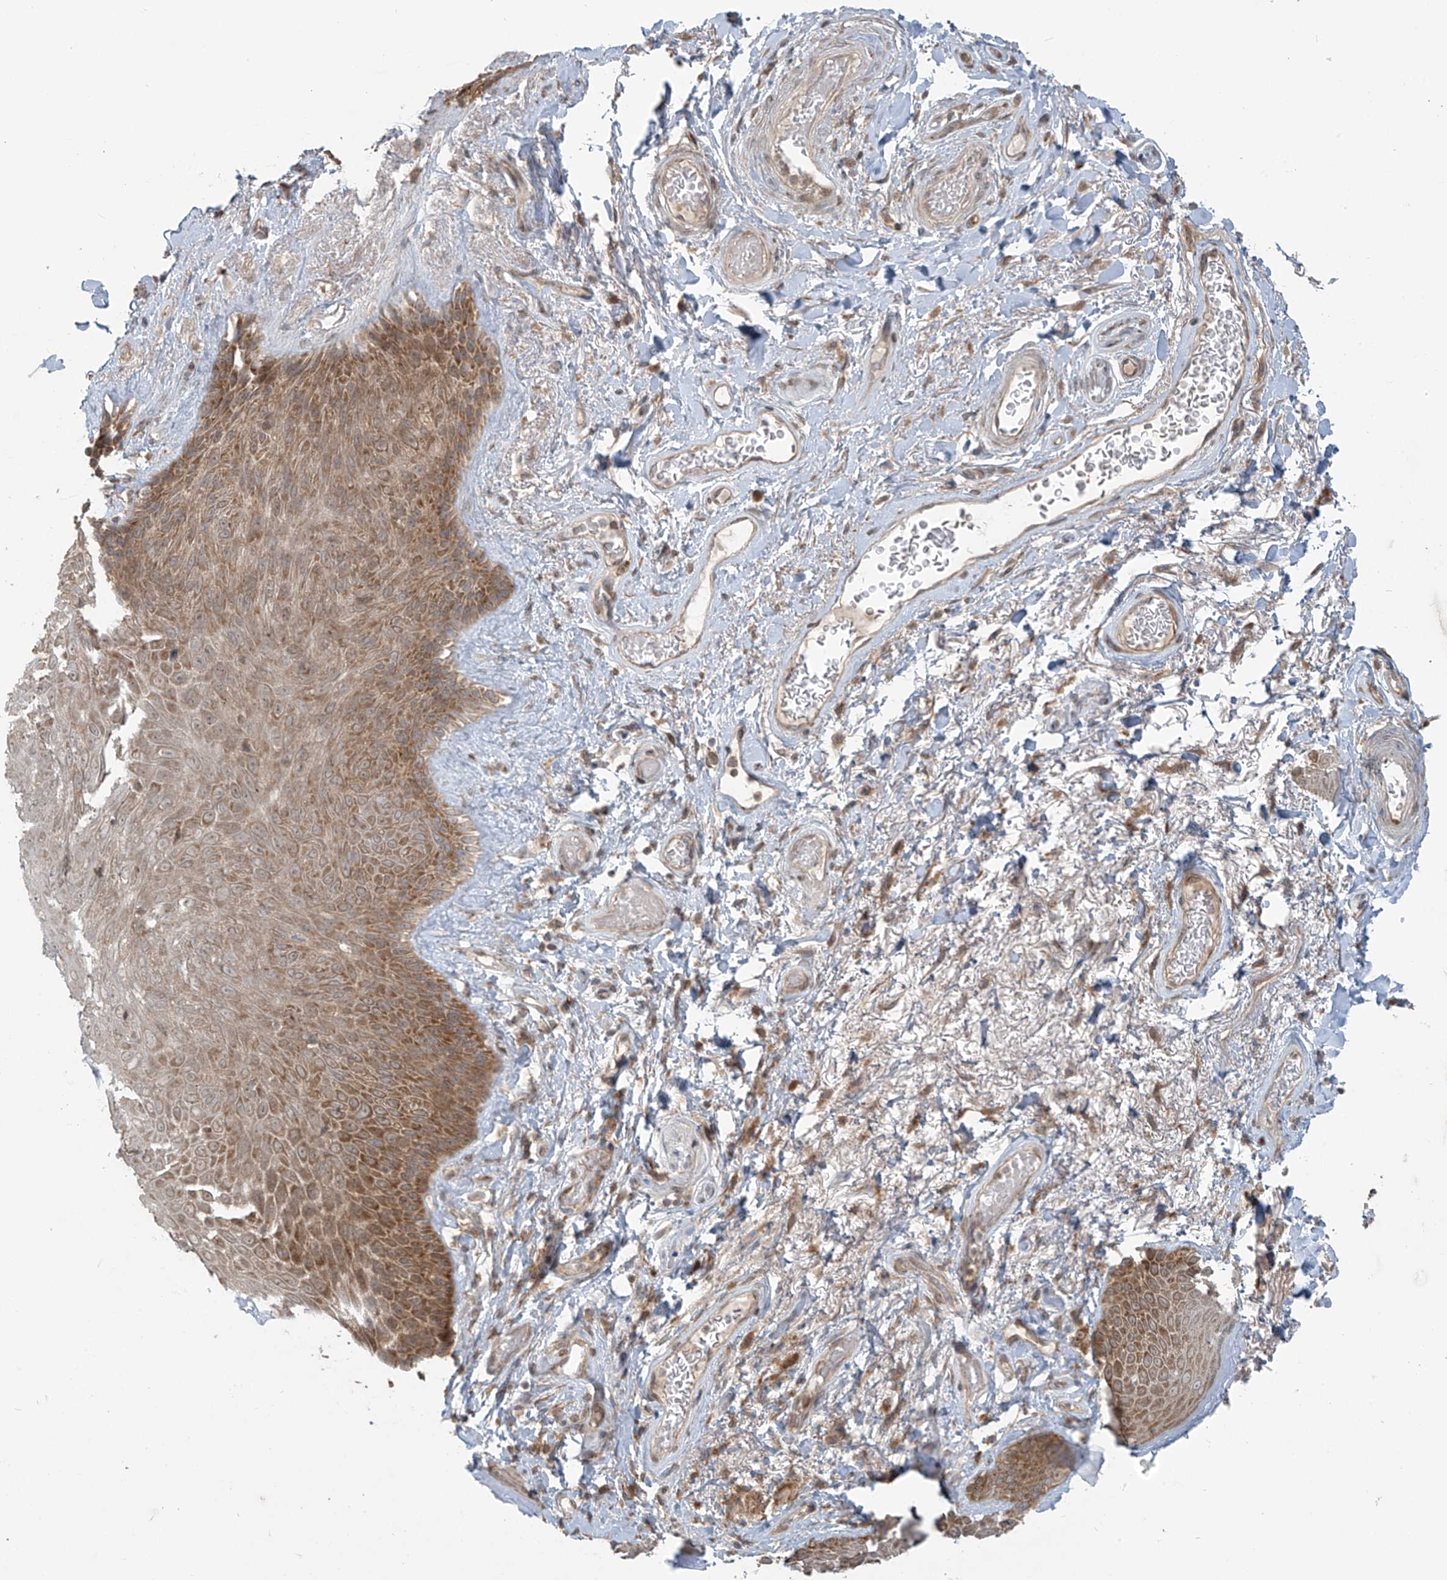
{"staining": {"intensity": "strong", "quantity": ">75%", "location": "cytoplasmic/membranous"}, "tissue": "skin", "cell_type": "Epidermal cells", "image_type": "normal", "snomed": [{"axis": "morphology", "description": "Normal tissue, NOS"}, {"axis": "topography", "description": "Anal"}], "caption": "Protein expression by immunohistochemistry (IHC) displays strong cytoplasmic/membranous expression in approximately >75% of epidermal cells in unremarkable skin.", "gene": "KATNIP", "patient": {"sex": "male", "age": 74}}